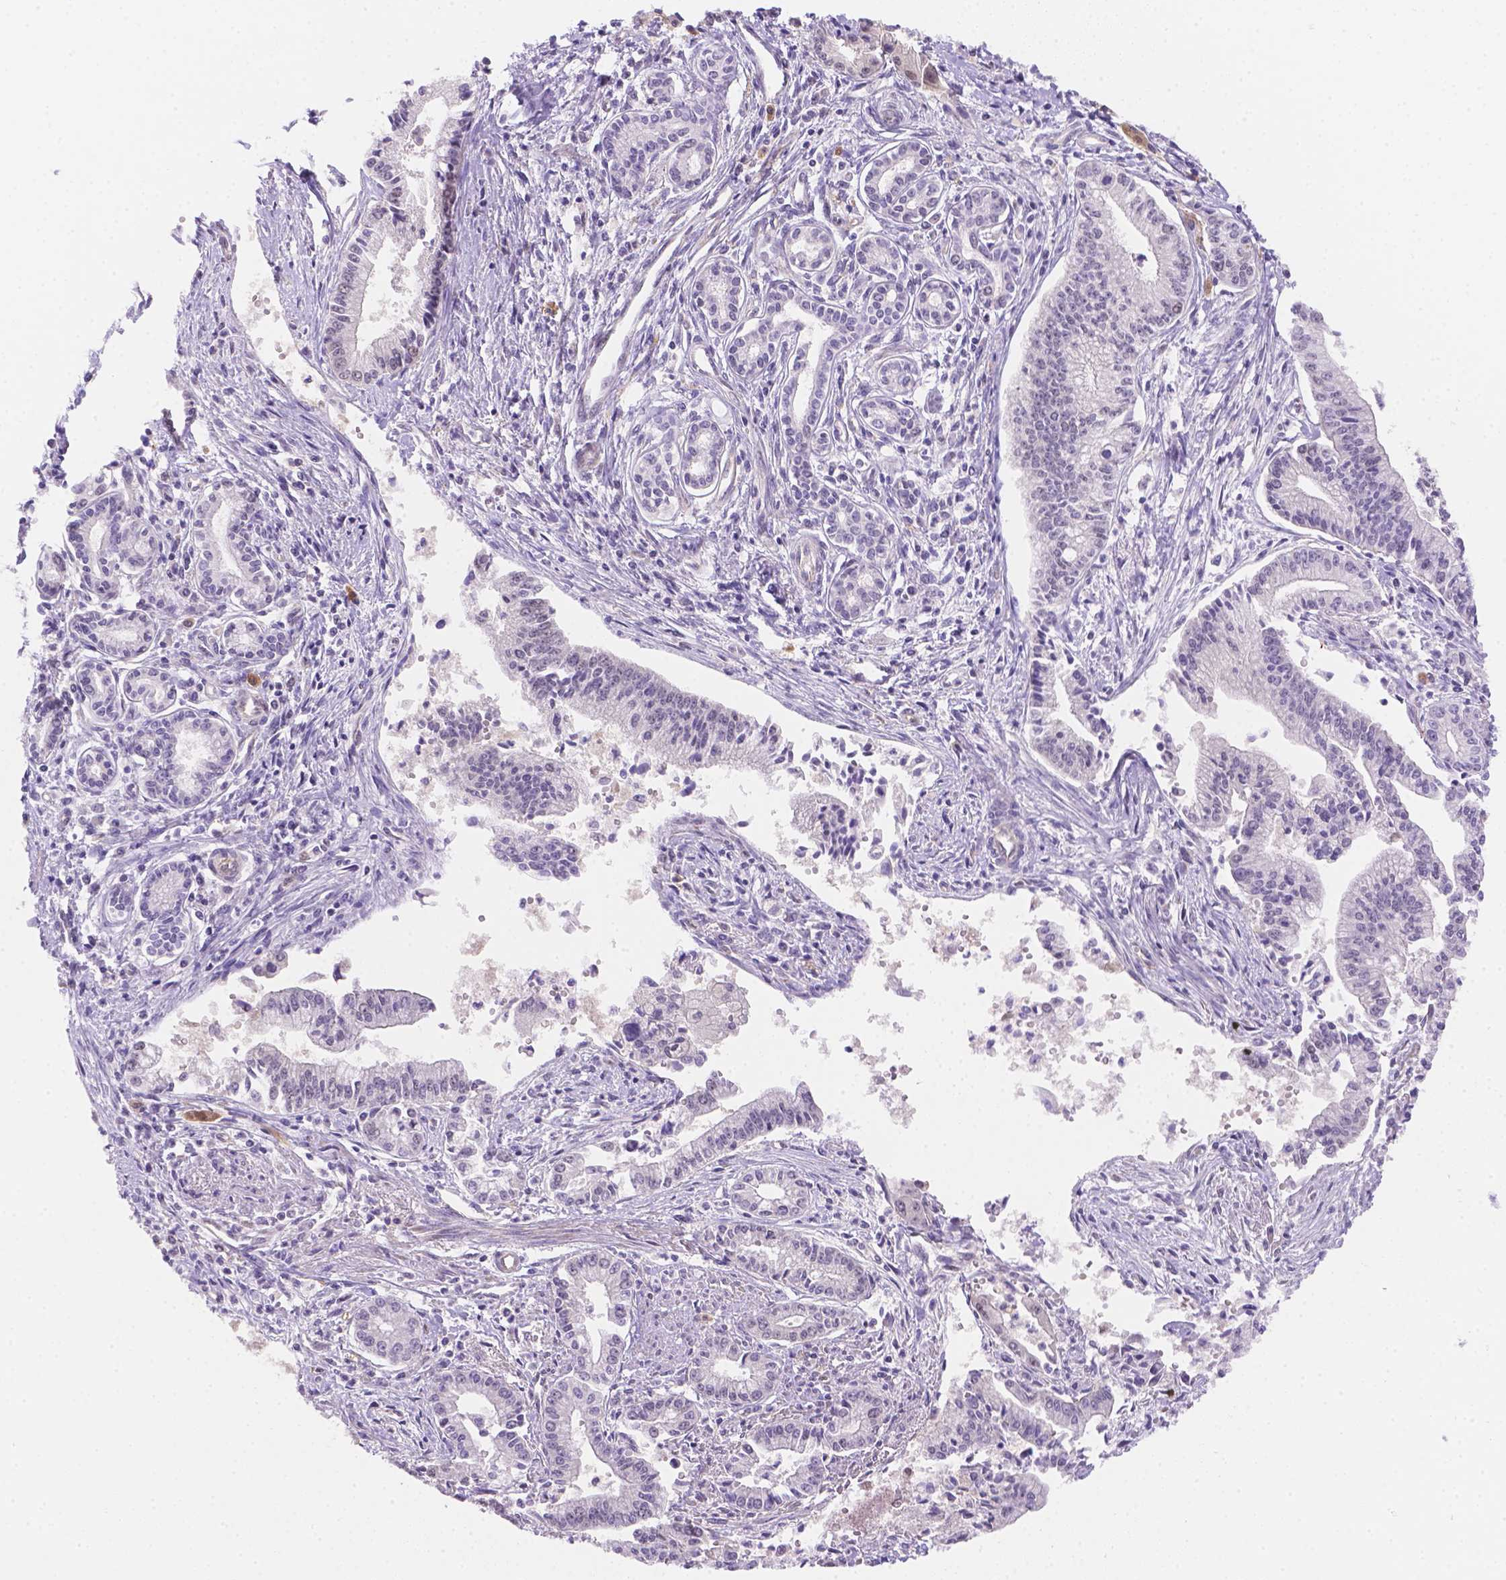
{"staining": {"intensity": "weak", "quantity": "25%-75%", "location": "nuclear"}, "tissue": "pancreatic cancer", "cell_type": "Tumor cells", "image_type": "cancer", "snomed": [{"axis": "morphology", "description": "Adenocarcinoma, NOS"}, {"axis": "topography", "description": "Pancreas"}], "caption": "An image of pancreatic cancer (adenocarcinoma) stained for a protein reveals weak nuclear brown staining in tumor cells. The protein of interest is stained brown, and the nuclei are stained in blue (DAB (3,3'-diaminobenzidine) IHC with brightfield microscopy, high magnification).", "gene": "NXPE2", "patient": {"sex": "female", "age": 65}}